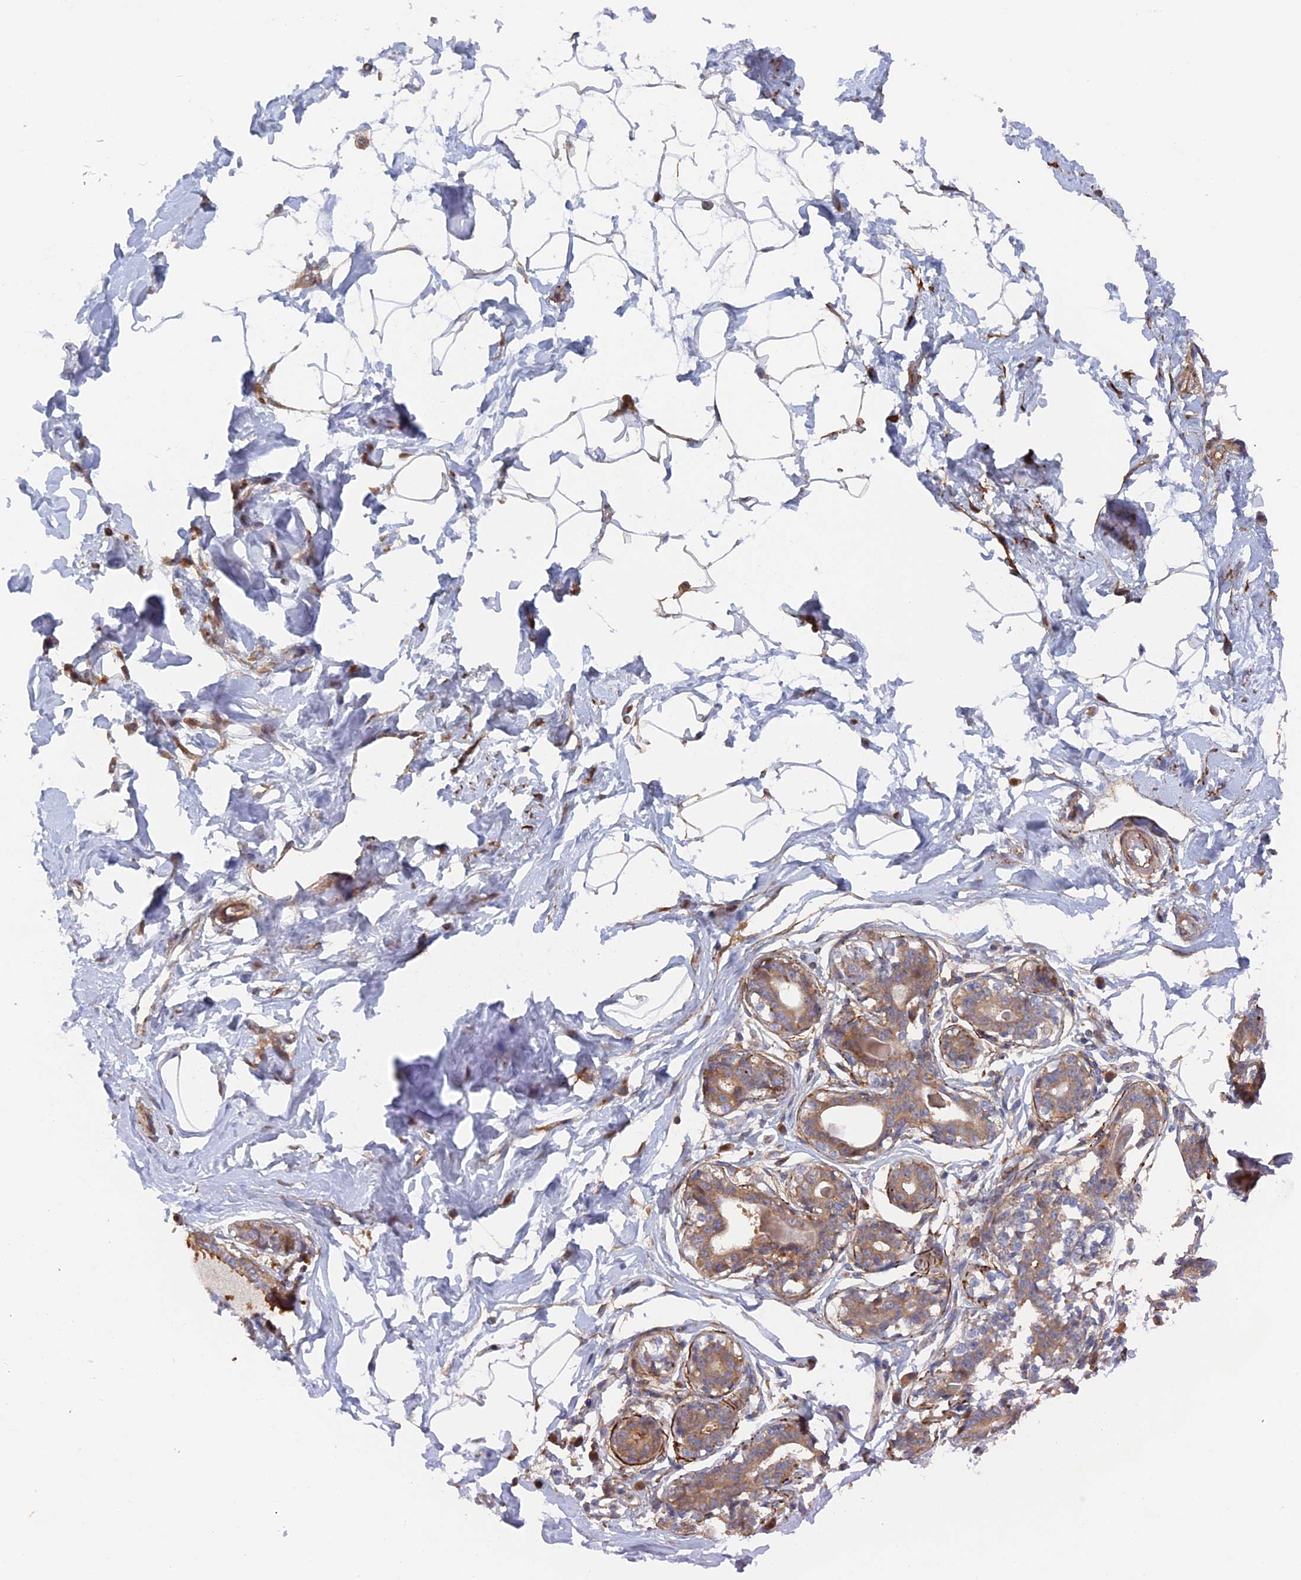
{"staining": {"intensity": "weak", "quantity": "25%-75%", "location": "cytoplasmic/membranous"}, "tissue": "breast", "cell_type": "Adipocytes", "image_type": "normal", "snomed": [{"axis": "morphology", "description": "Normal tissue, NOS"}, {"axis": "topography", "description": "Breast"}], "caption": "This is a photomicrograph of immunohistochemistry (IHC) staining of unremarkable breast, which shows weak positivity in the cytoplasmic/membranous of adipocytes.", "gene": "TMEM196", "patient": {"sex": "female", "age": 45}}